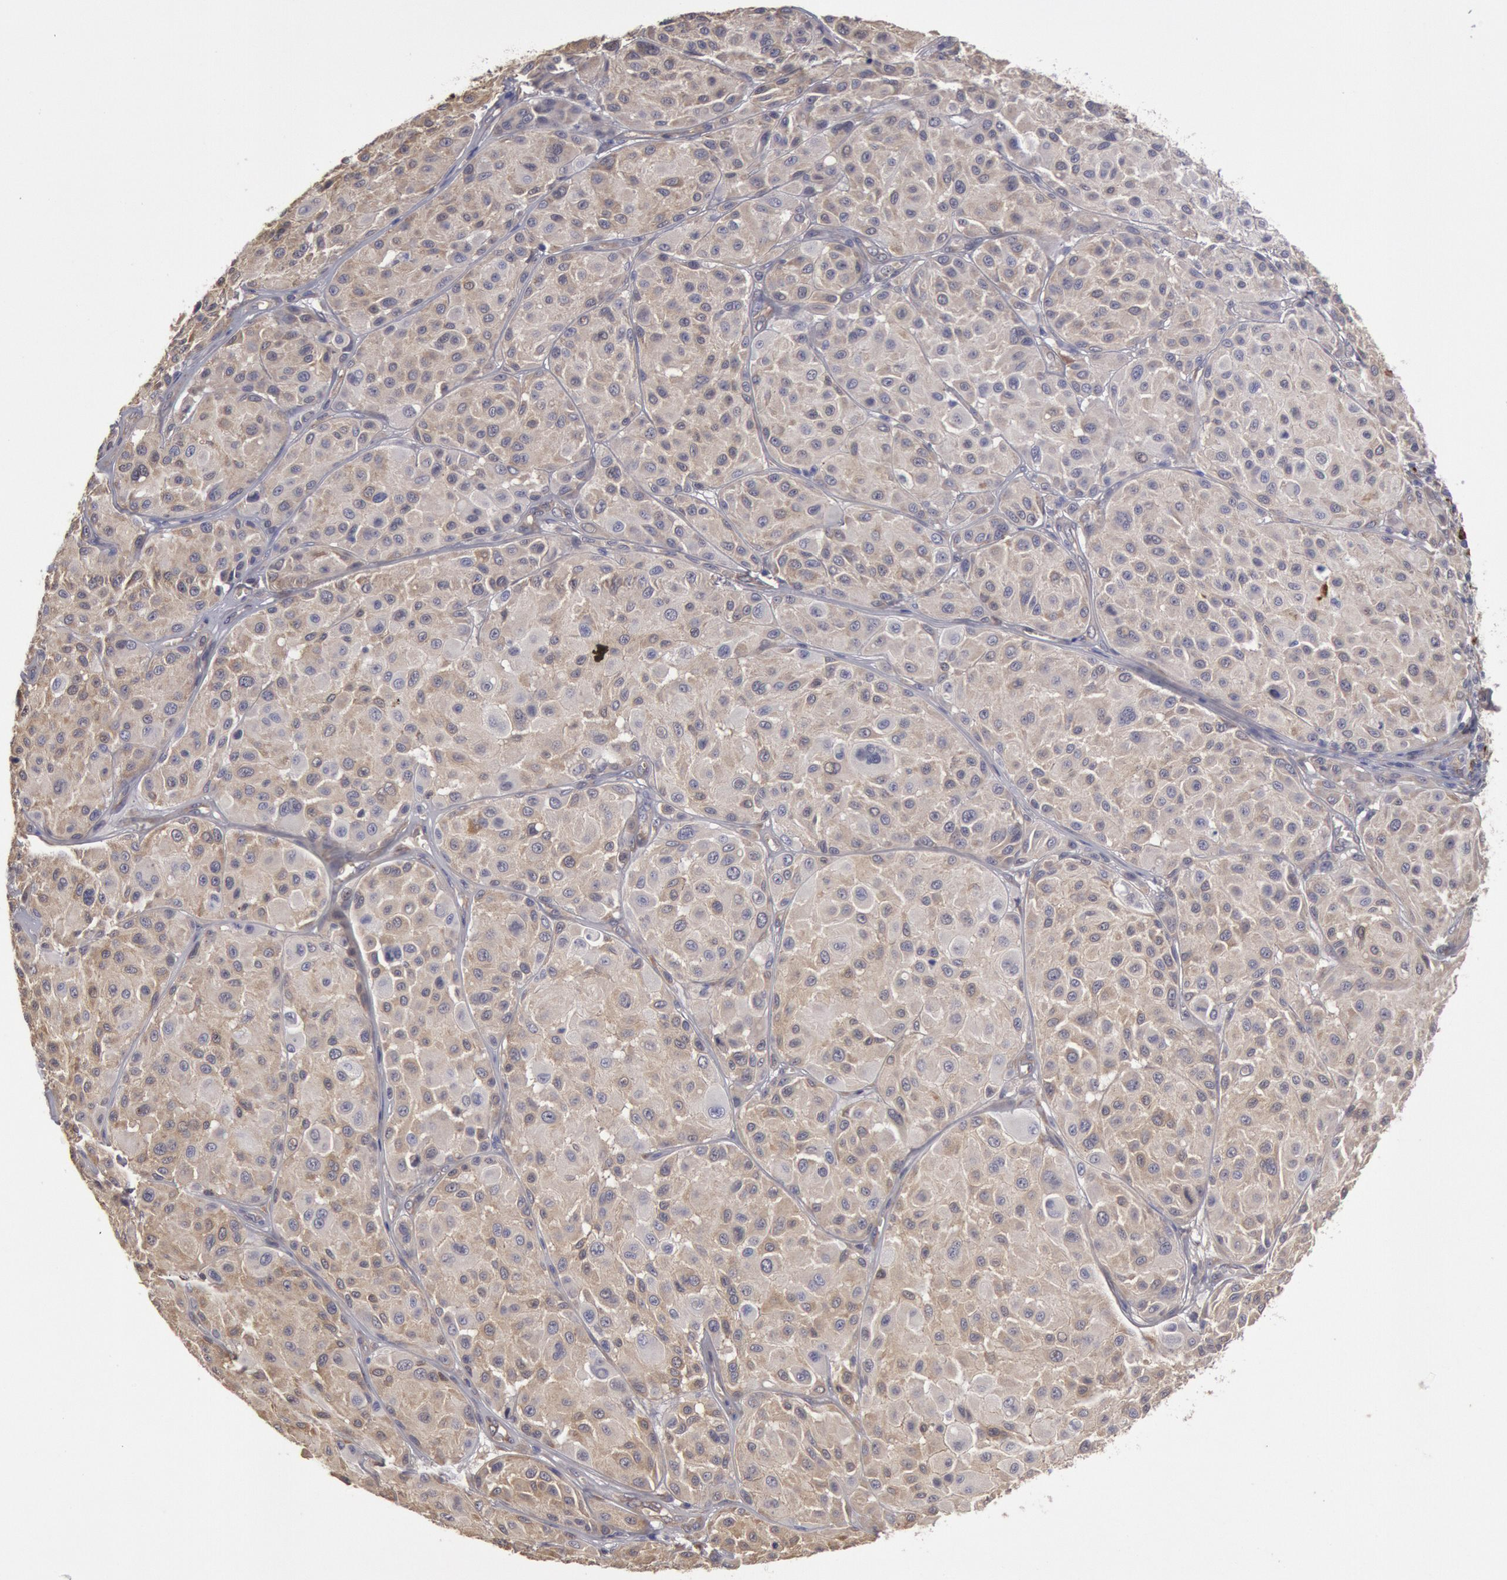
{"staining": {"intensity": "moderate", "quantity": ">75%", "location": "cytoplasmic/membranous"}, "tissue": "melanoma", "cell_type": "Tumor cells", "image_type": "cancer", "snomed": [{"axis": "morphology", "description": "Malignant melanoma, NOS"}, {"axis": "topography", "description": "Skin"}], "caption": "Protein analysis of melanoma tissue shows moderate cytoplasmic/membranous expression in about >75% of tumor cells.", "gene": "CCDC50", "patient": {"sex": "male", "age": 36}}